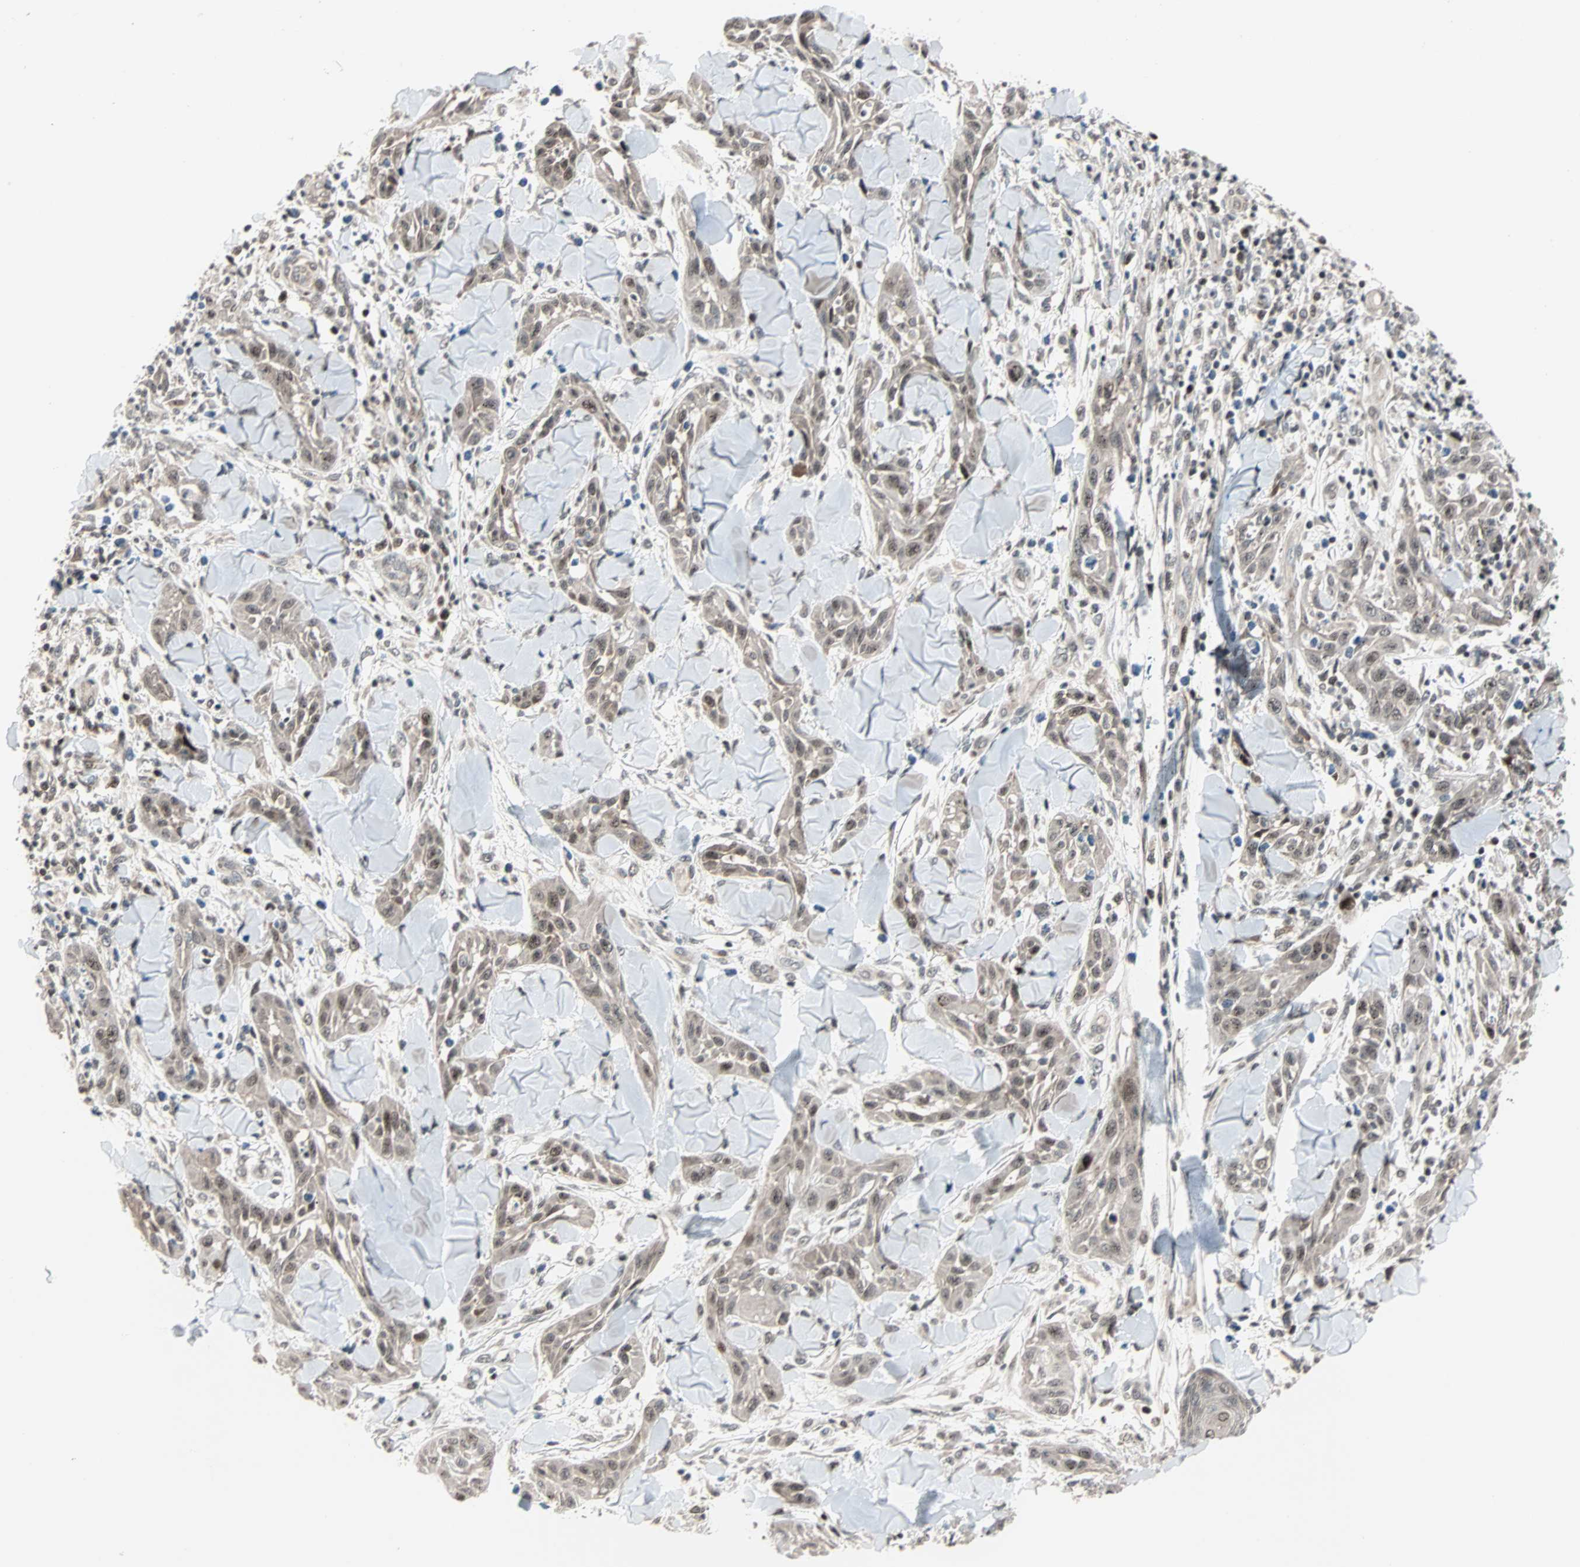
{"staining": {"intensity": "weak", "quantity": "25%-75%", "location": "cytoplasmic/membranous,nuclear"}, "tissue": "skin cancer", "cell_type": "Tumor cells", "image_type": "cancer", "snomed": [{"axis": "morphology", "description": "Squamous cell carcinoma, NOS"}, {"axis": "topography", "description": "Skin"}], "caption": "DAB immunohistochemical staining of squamous cell carcinoma (skin) exhibits weak cytoplasmic/membranous and nuclear protein staining in about 25%-75% of tumor cells. The protein of interest is stained brown, and the nuclei are stained in blue (DAB IHC with brightfield microscopy, high magnification).", "gene": "CBX4", "patient": {"sex": "male", "age": 24}}